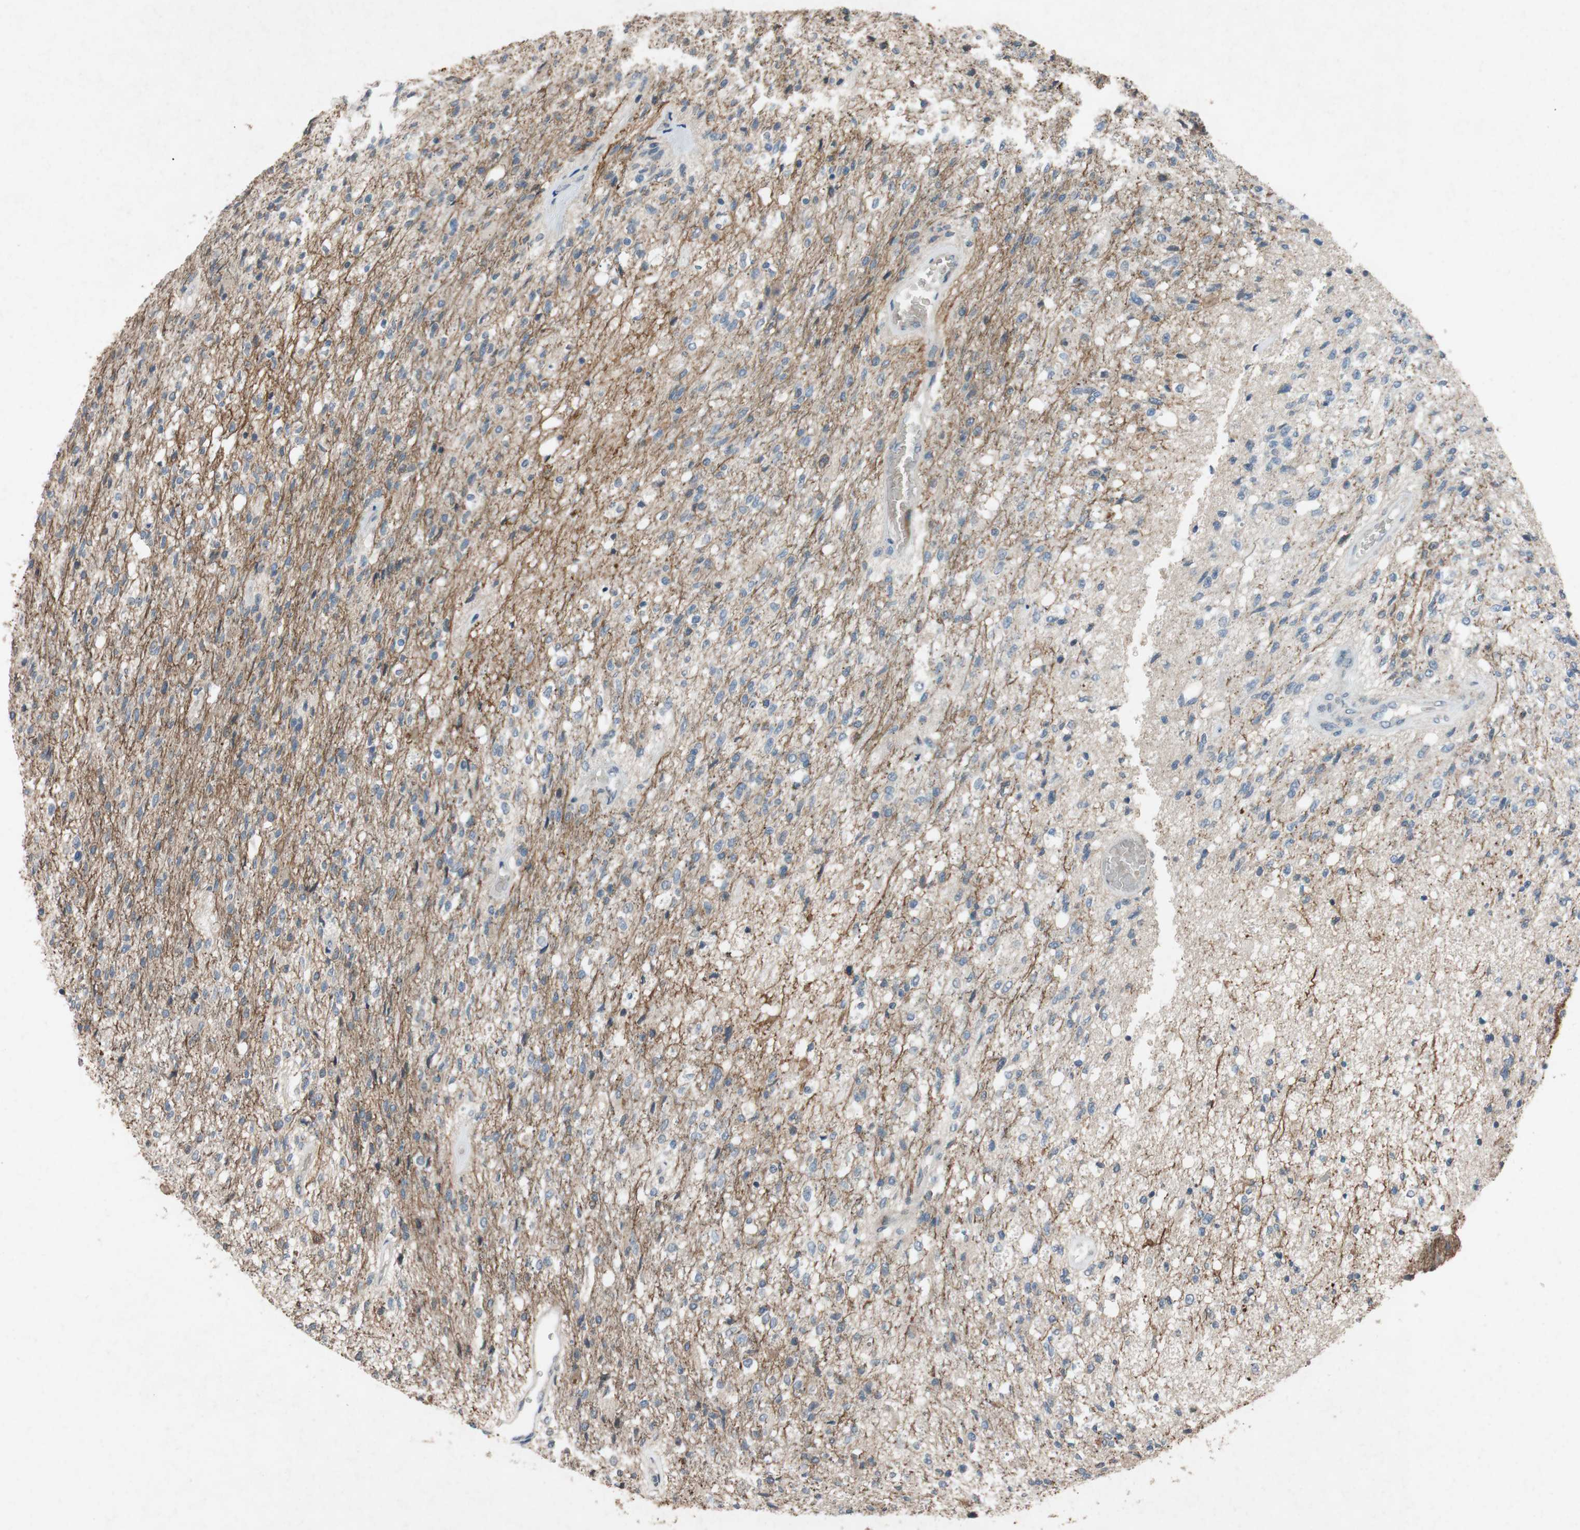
{"staining": {"intensity": "negative", "quantity": "none", "location": "none"}, "tissue": "glioma", "cell_type": "Tumor cells", "image_type": "cancer", "snomed": [{"axis": "morphology", "description": "Normal tissue, NOS"}, {"axis": "morphology", "description": "Glioma, malignant, High grade"}, {"axis": "topography", "description": "Cerebral cortex"}], "caption": "Tumor cells are negative for brown protein staining in malignant high-grade glioma.", "gene": "ADD2", "patient": {"sex": "male", "age": 77}}